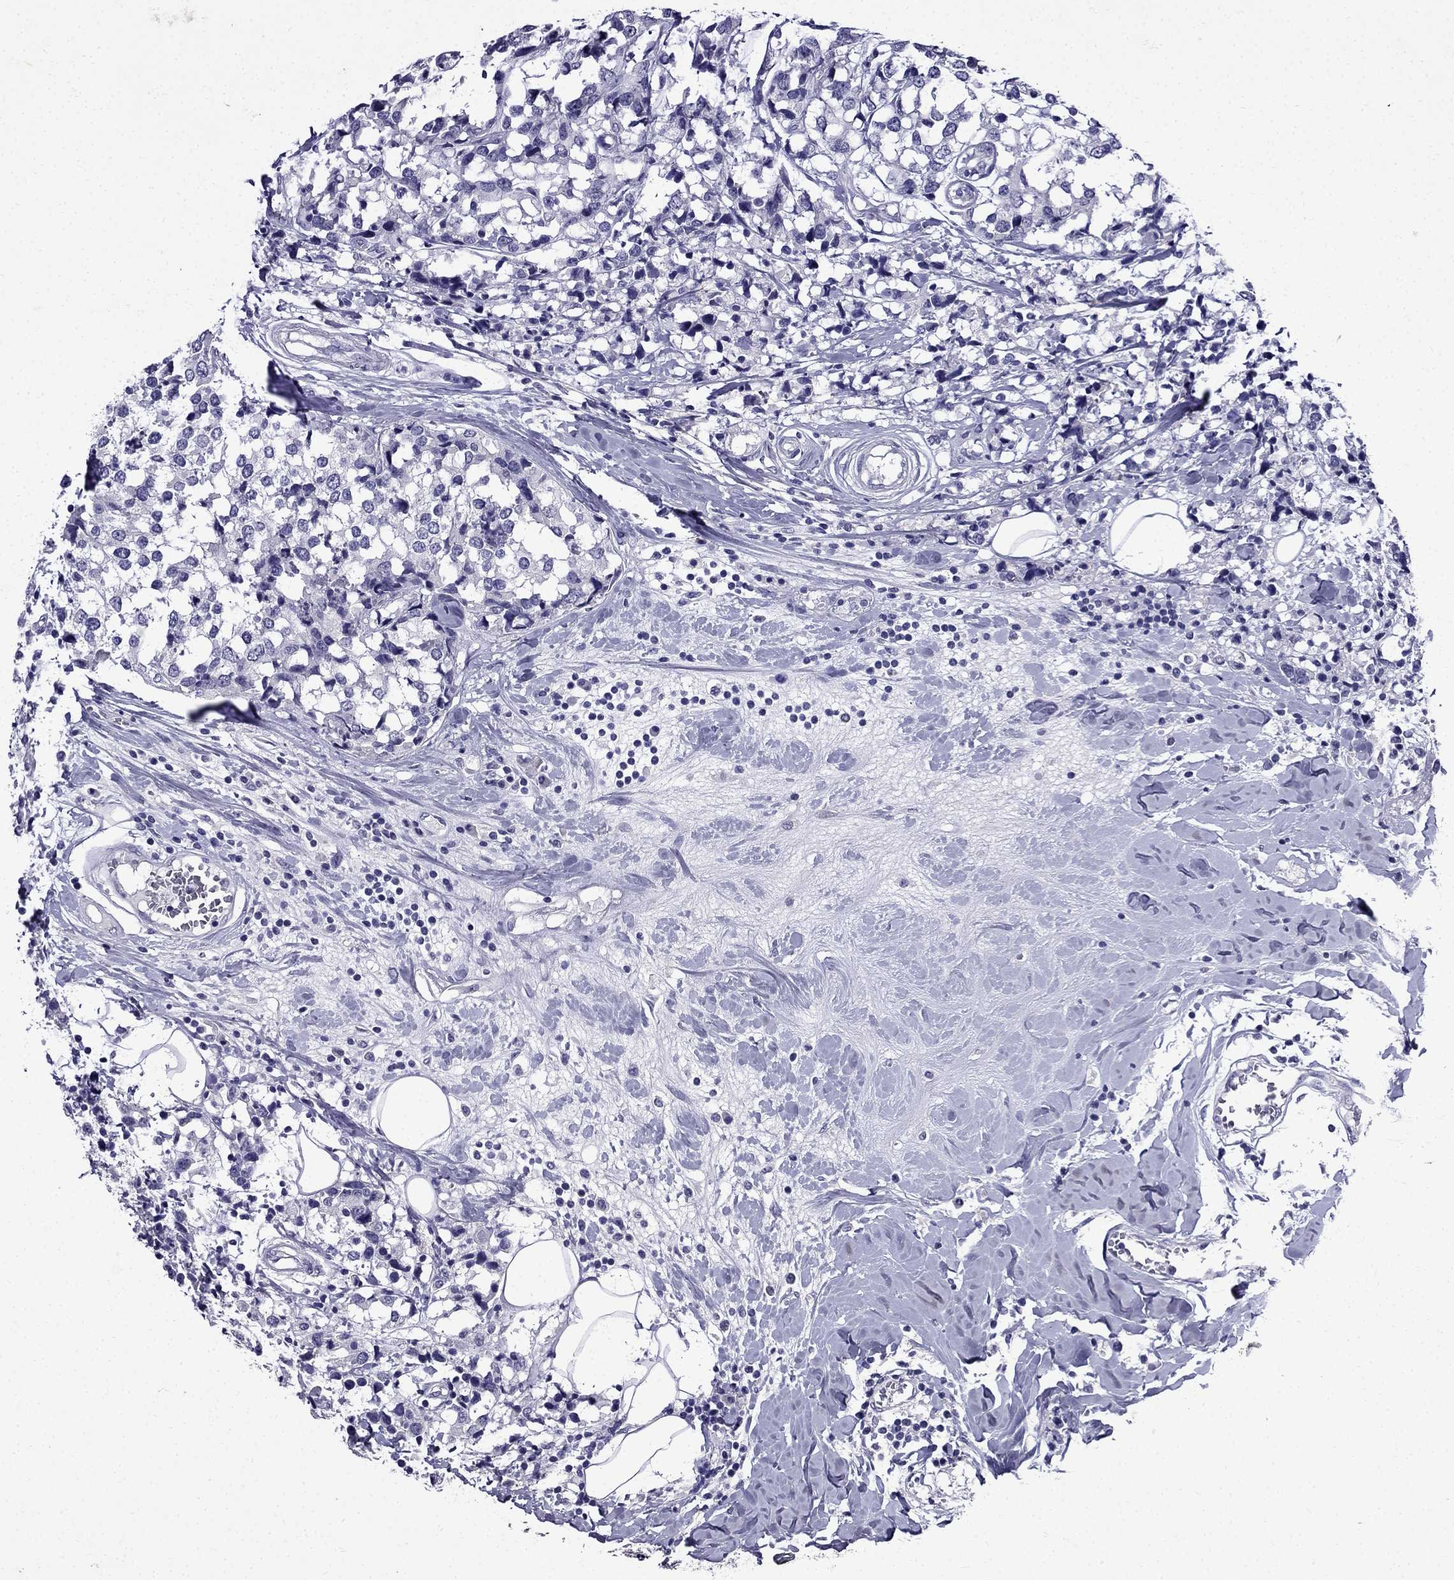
{"staining": {"intensity": "negative", "quantity": "none", "location": "none"}, "tissue": "breast cancer", "cell_type": "Tumor cells", "image_type": "cancer", "snomed": [{"axis": "morphology", "description": "Lobular carcinoma"}, {"axis": "topography", "description": "Breast"}], "caption": "The image displays no staining of tumor cells in breast cancer (lobular carcinoma). (Stains: DAB (3,3'-diaminobenzidine) immunohistochemistry (IHC) with hematoxylin counter stain, Microscopy: brightfield microscopy at high magnification).", "gene": "DNAH17", "patient": {"sex": "female", "age": 59}}